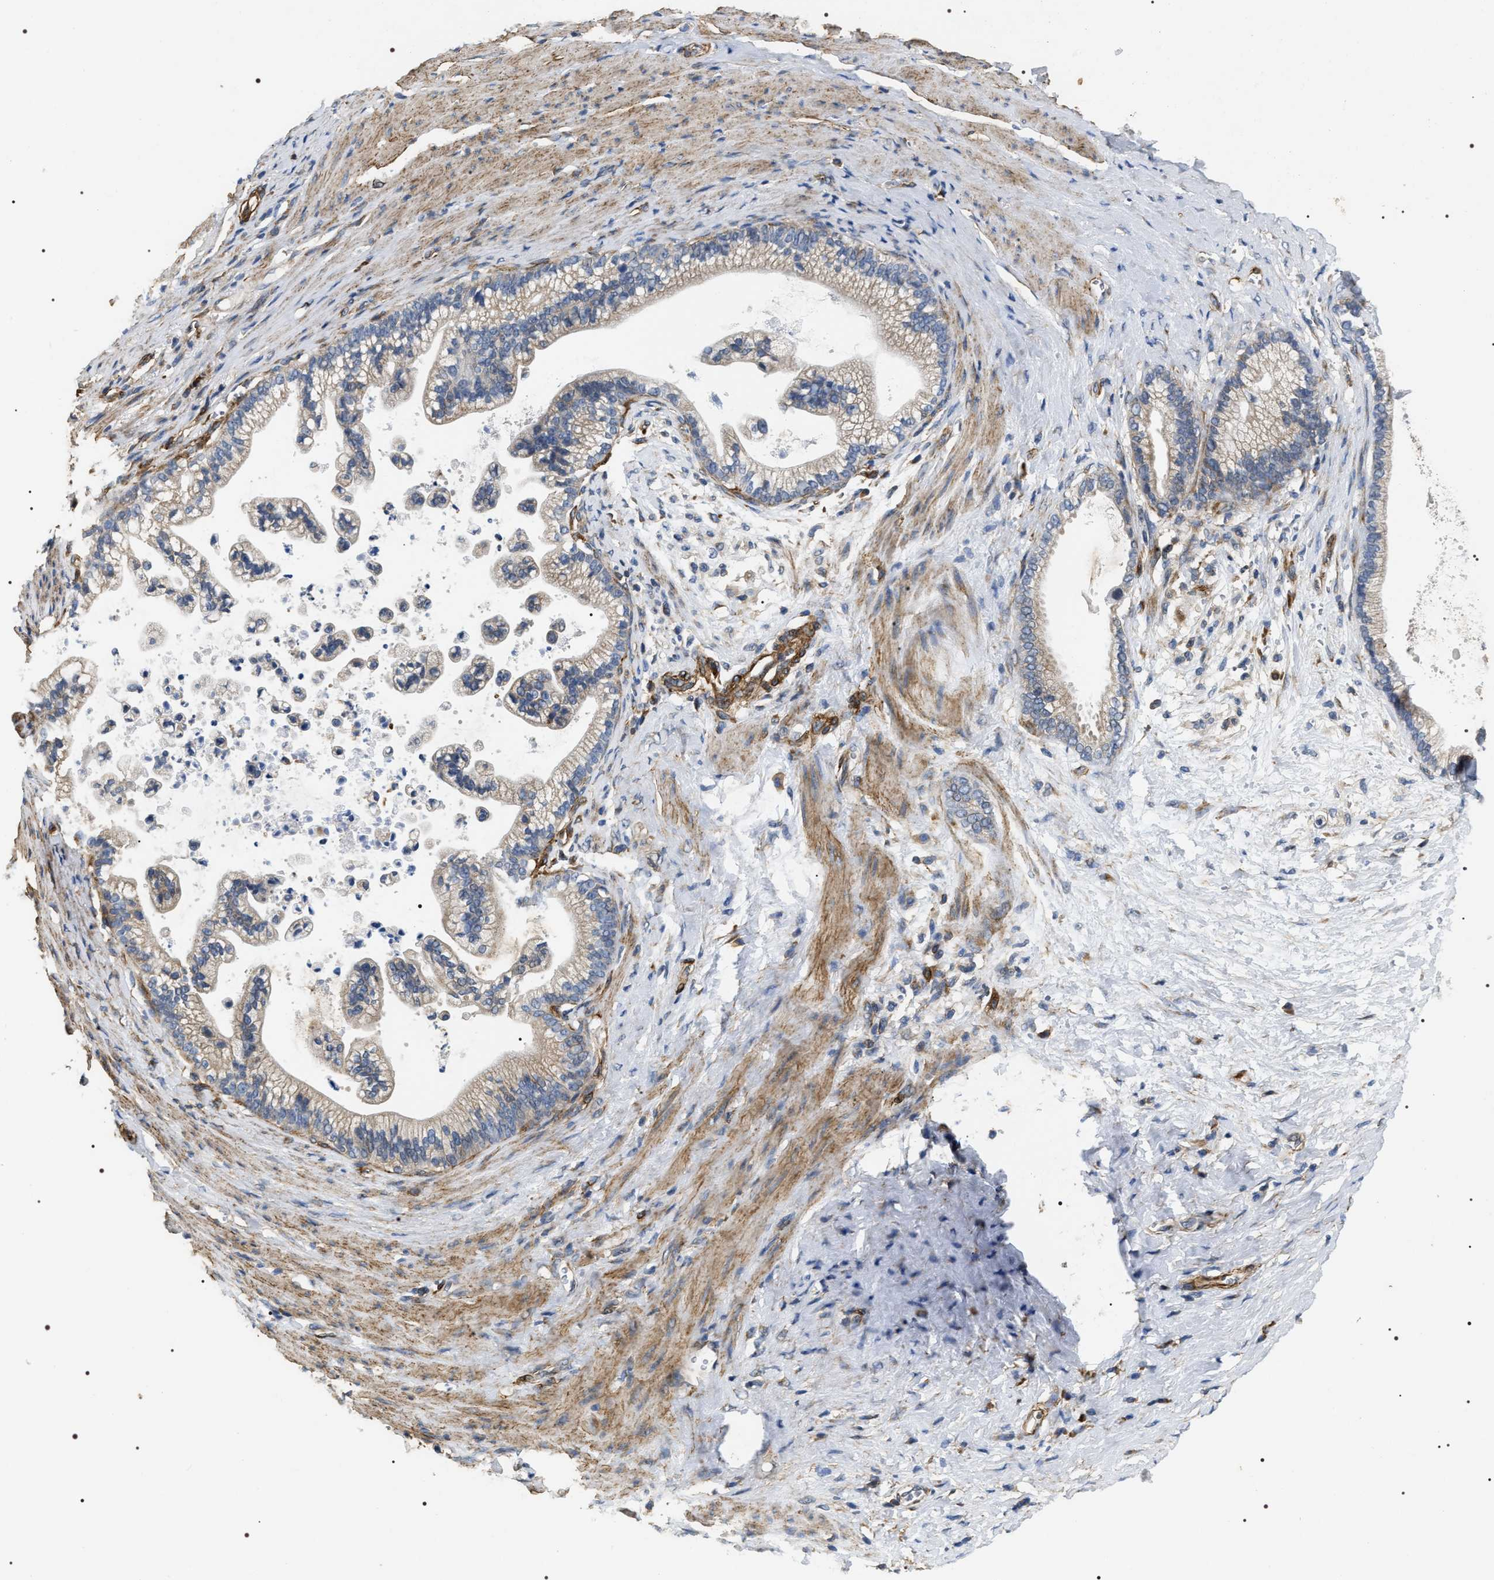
{"staining": {"intensity": "negative", "quantity": "none", "location": "none"}, "tissue": "pancreatic cancer", "cell_type": "Tumor cells", "image_type": "cancer", "snomed": [{"axis": "morphology", "description": "Adenocarcinoma, NOS"}, {"axis": "topography", "description": "Pancreas"}], "caption": "A photomicrograph of human pancreatic cancer (adenocarcinoma) is negative for staining in tumor cells.", "gene": "ZC3HAV1L", "patient": {"sex": "male", "age": 69}}